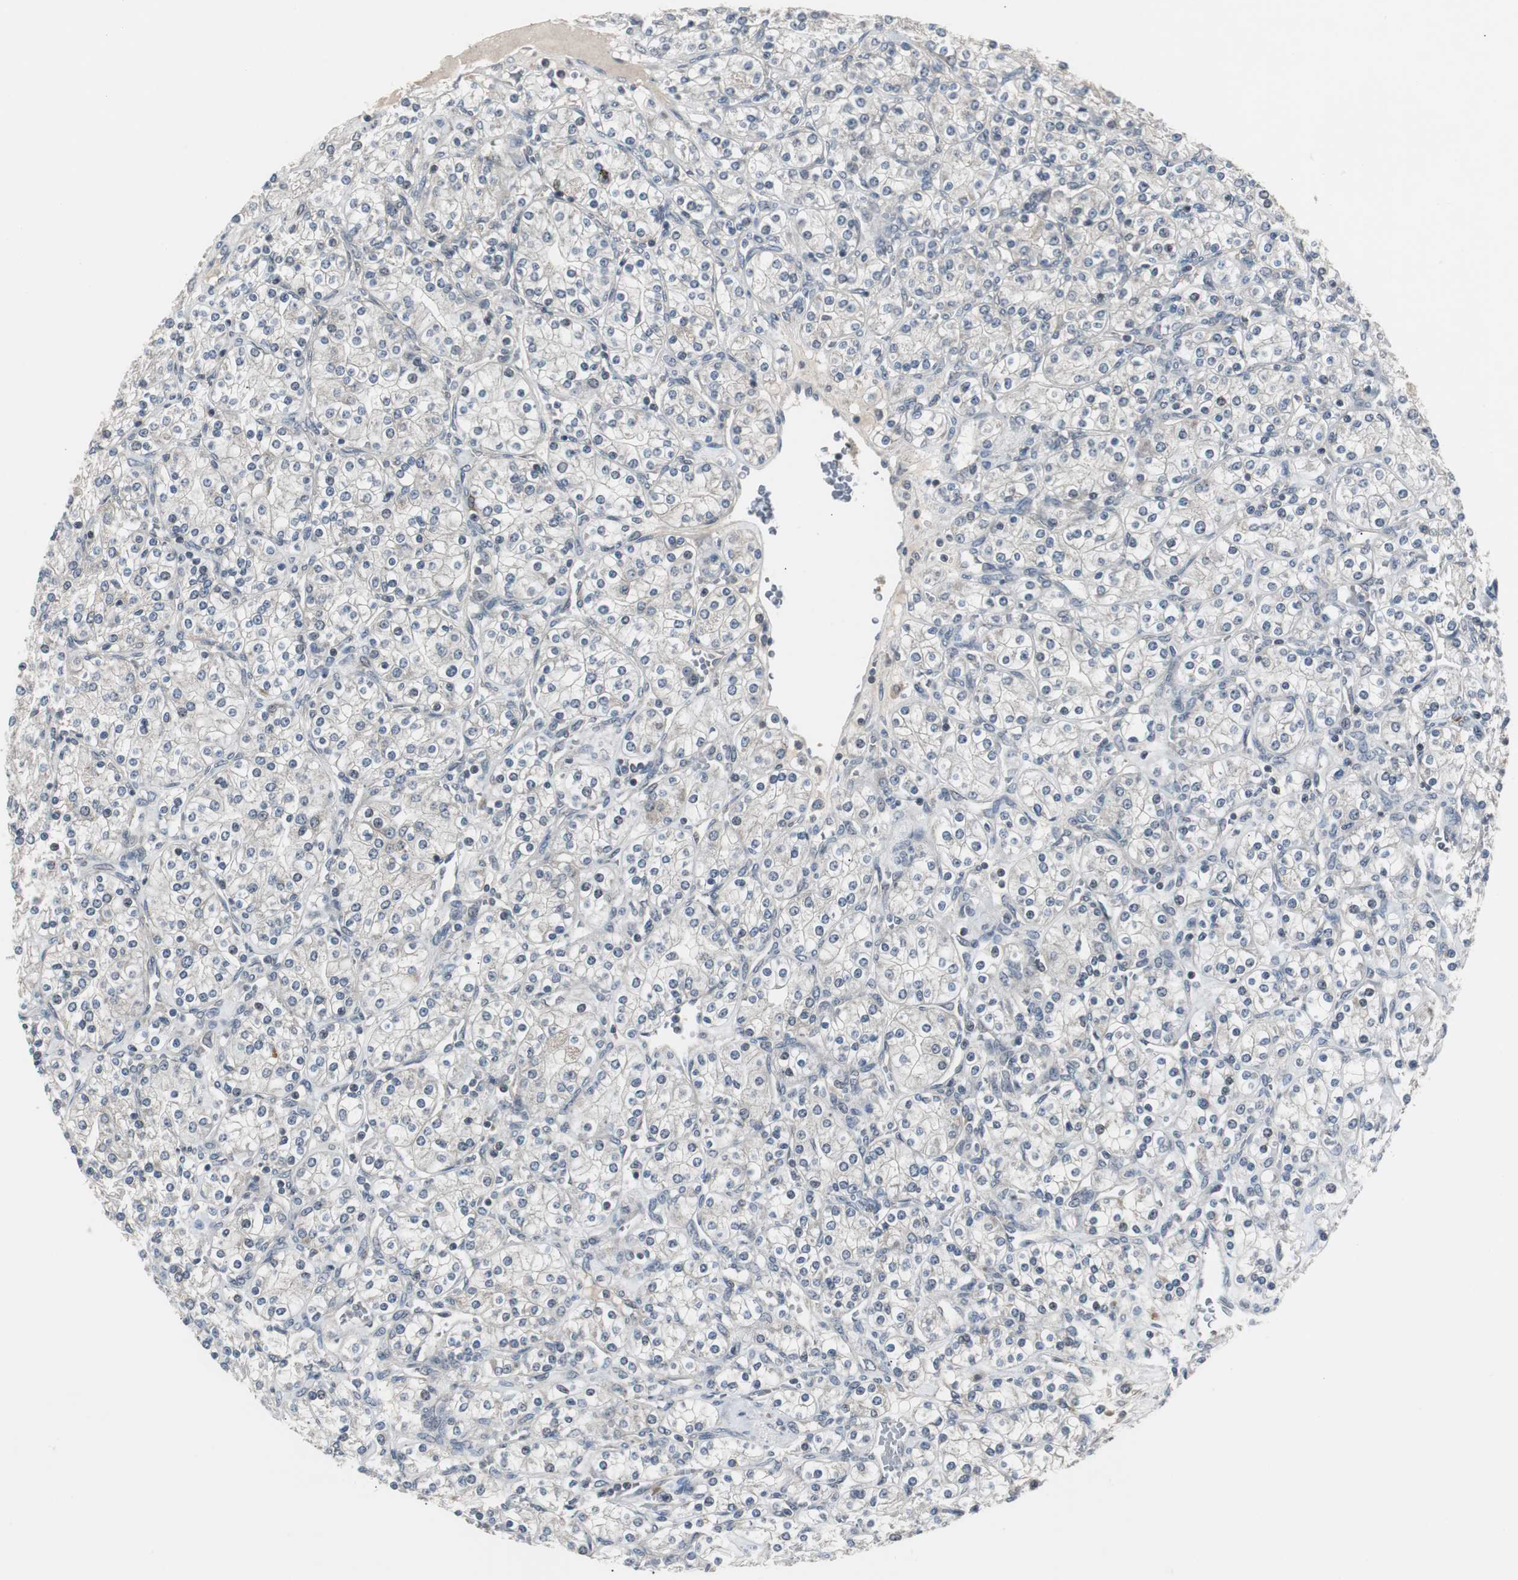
{"staining": {"intensity": "negative", "quantity": "none", "location": "none"}, "tissue": "renal cancer", "cell_type": "Tumor cells", "image_type": "cancer", "snomed": [{"axis": "morphology", "description": "Adenocarcinoma, NOS"}, {"axis": "topography", "description": "Kidney"}], "caption": "DAB (3,3'-diaminobenzidine) immunohistochemical staining of renal cancer (adenocarcinoma) displays no significant expression in tumor cells. (Brightfield microscopy of DAB (3,3'-diaminobenzidine) immunohistochemistry at high magnification).", "gene": "ZMPSTE24", "patient": {"sex": "male", "age": 77}}